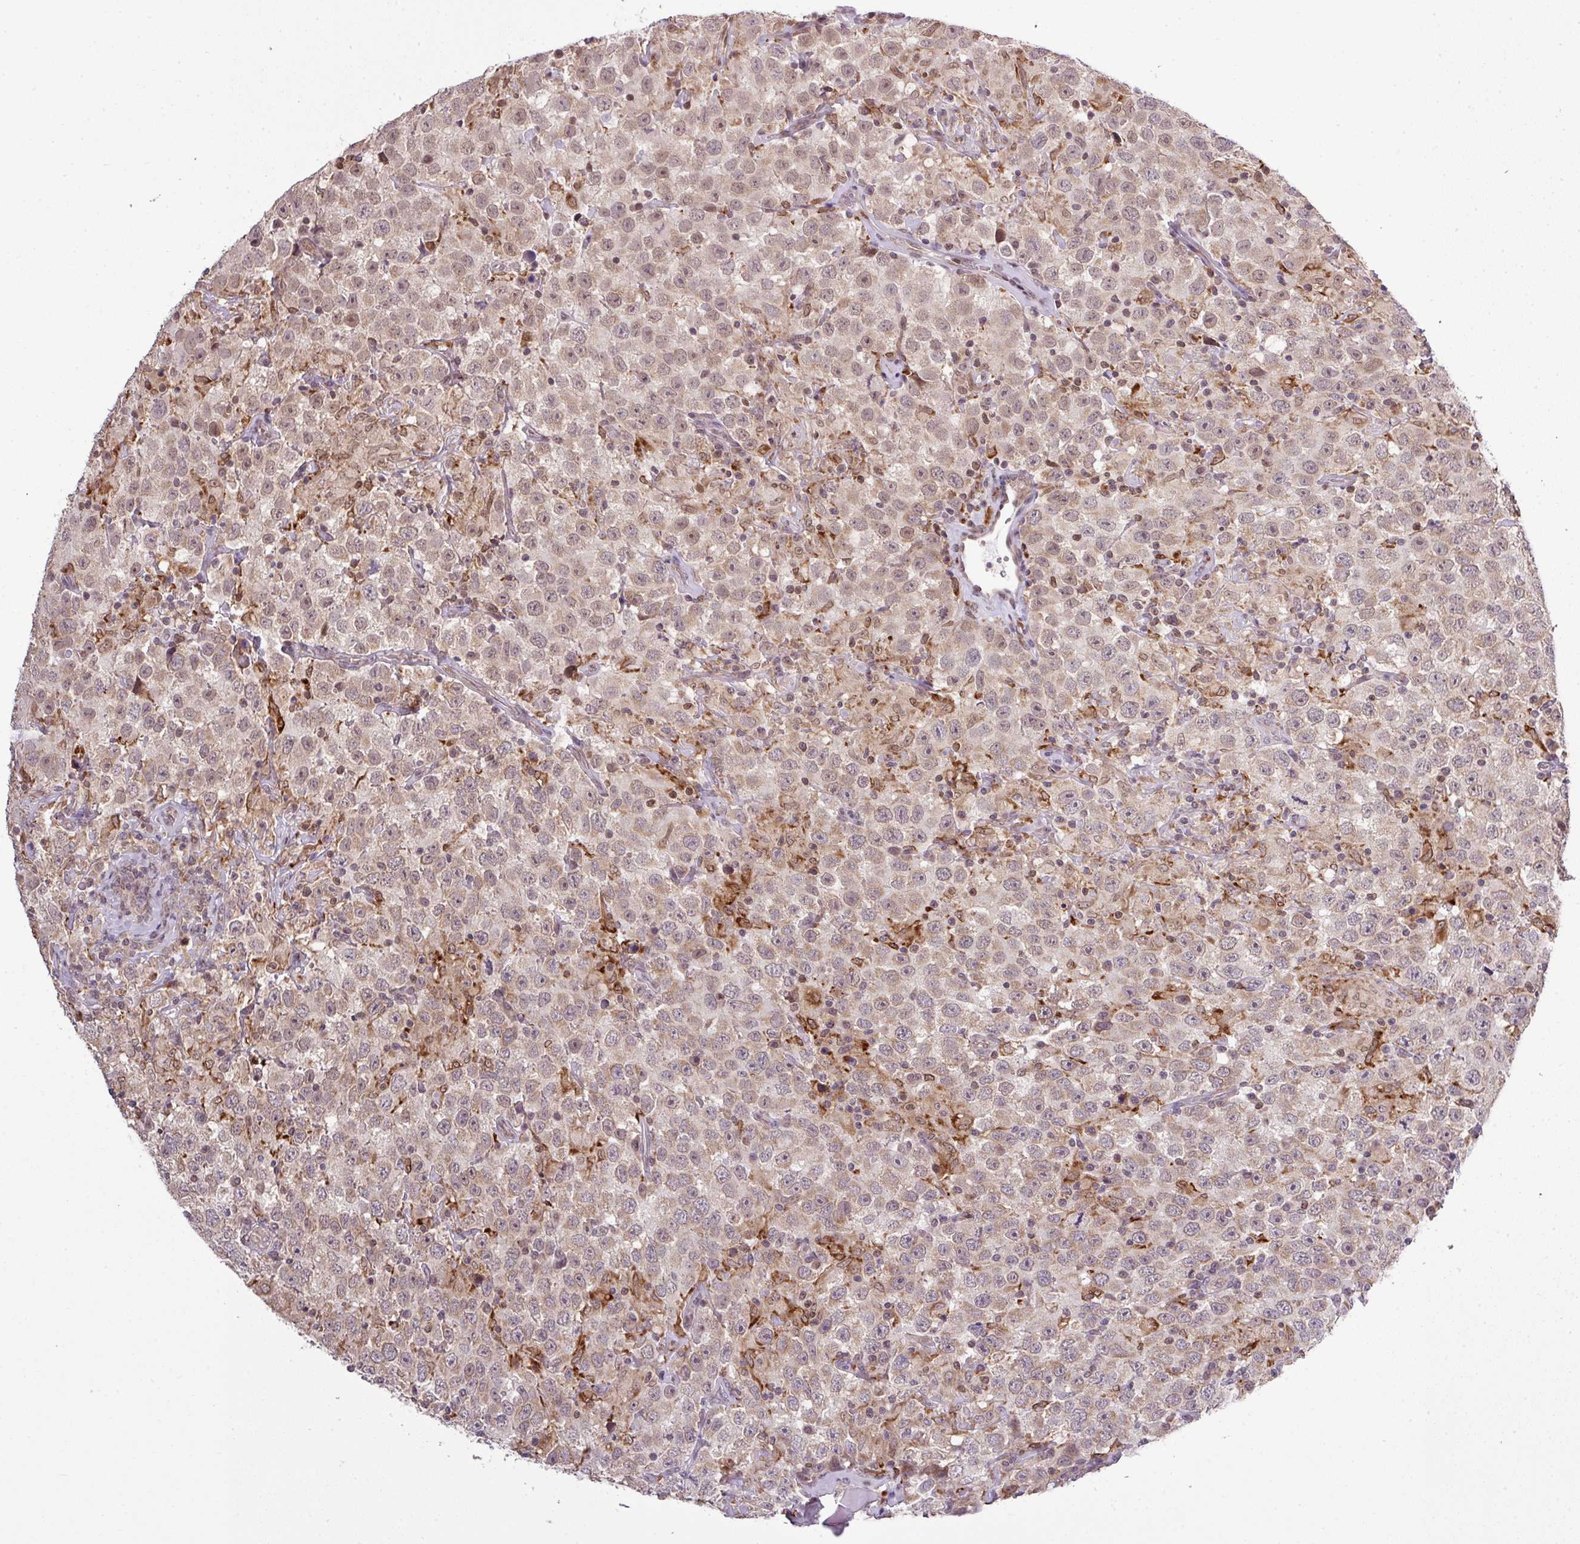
{"staining": {"intensity": "weak", "quantity": ">75%", "location": "cytoplasmic/membranous,nuclear"}, "tissue": "testis cancer", "cell_type": "Tumor cells", "image_type": "cancer", "snomed": [{"axis": "morphology", "description": "Seminoma, NOS"}, {"axis": "topography", "description": "Testis"}], "caption": "IHC staining of seminoma (testis), which exhibits low levels of weak cytoplasmic/membranous and nuclear positivity in approximately >75% of tumor cells indicating weak cytoplasmic/membranous and nuclear protein positivity. The staining was performed using DAB (3,3'-diaminobenzidine) (brown) for protein detection and nuclei were counterstained in hematoxylin (blue).", "gene": "SMCO4", "patient": {"sex": "male", "age": 41}}